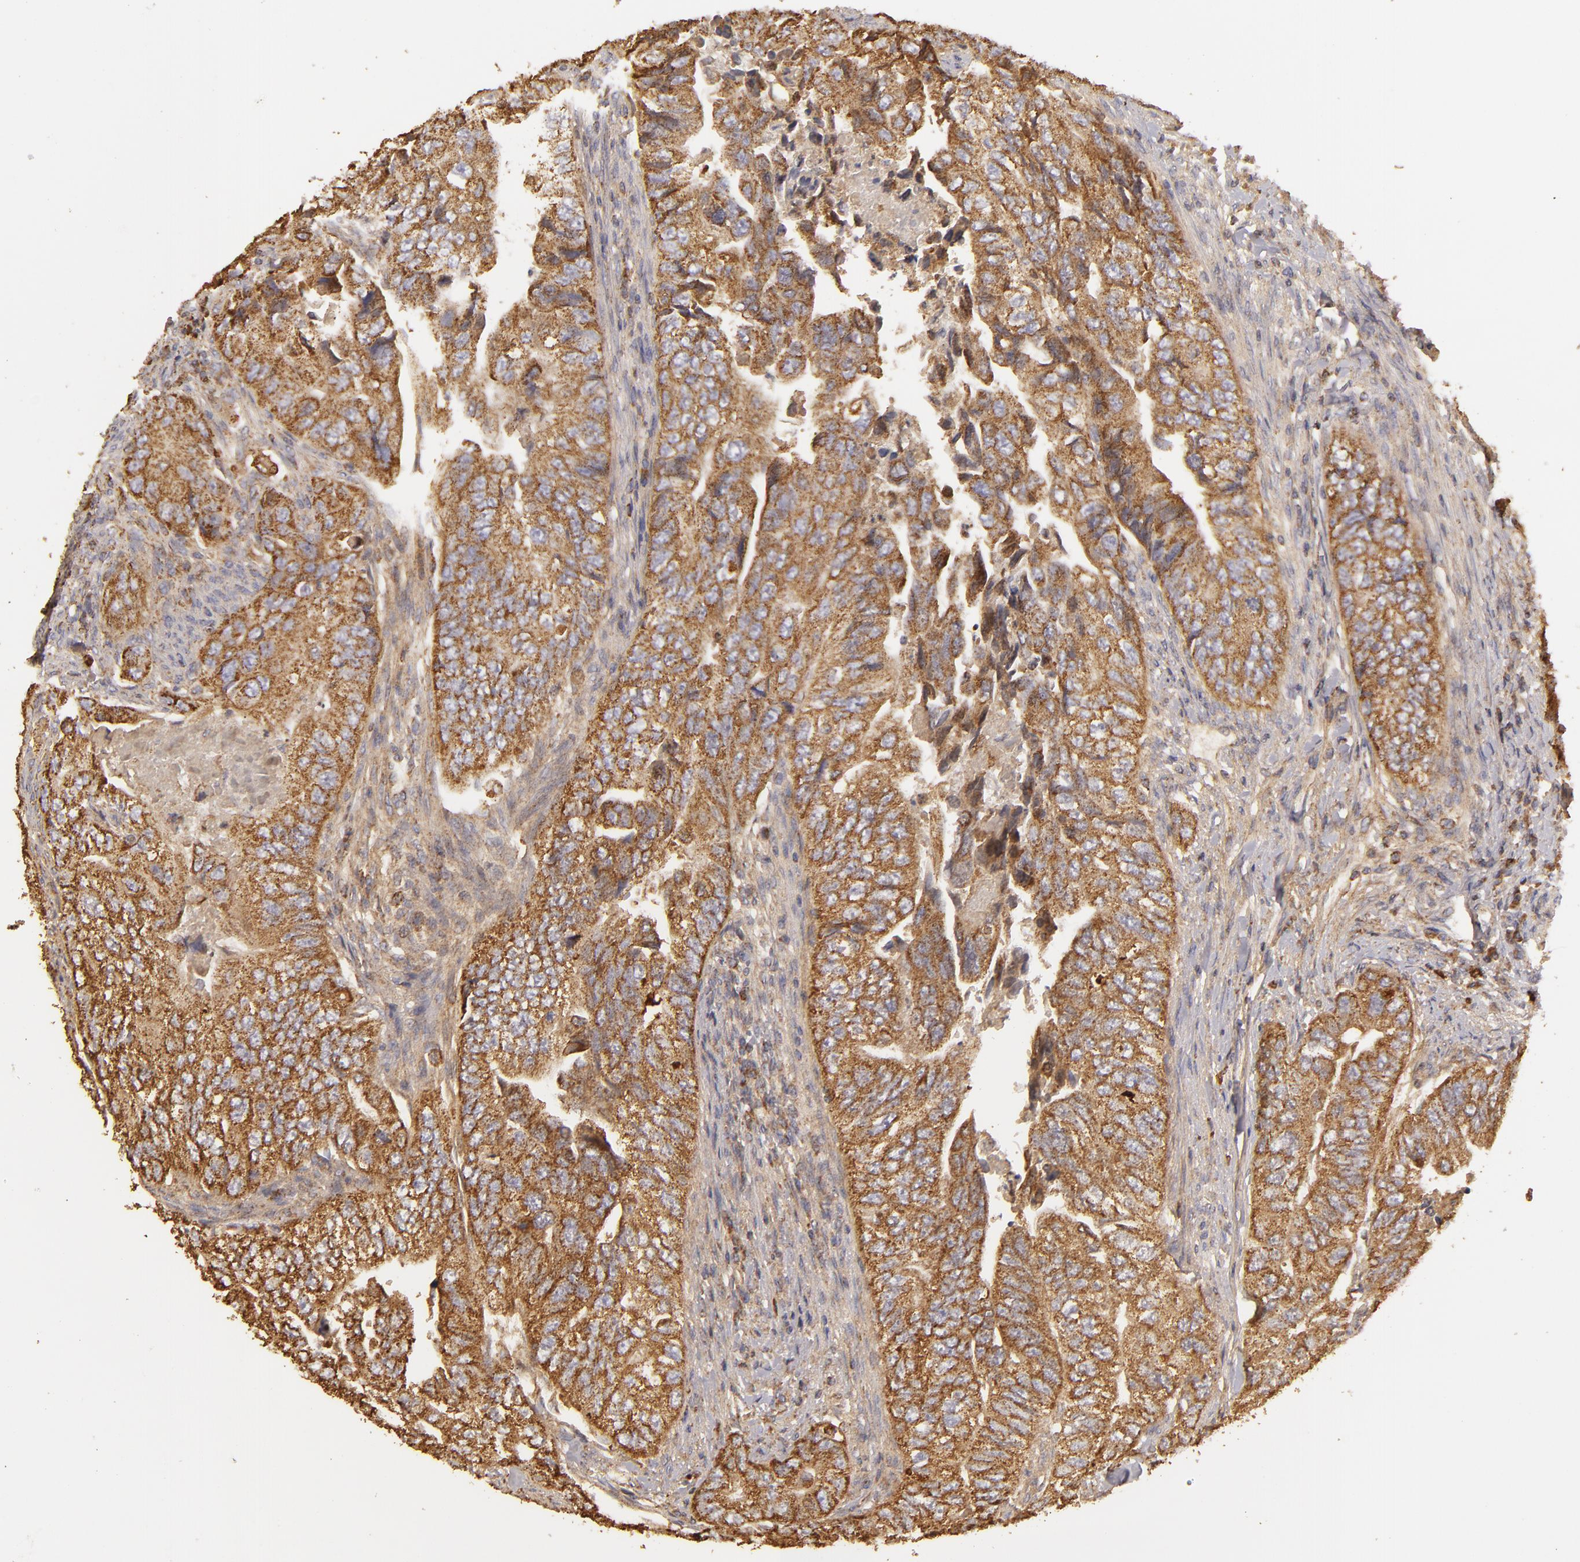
{"staining": {"intensity": "moderate", "quantity": ">75%", "location": "cytoplasmic/membranous"}, "tissue": "colorectal cancer", "cell_type": "Tumor cells", "image_type": "cancer", "snomed": [{"axis": "morphology", "description": "Adenocarcinoma, NOS"}, {"axis": "topography", "description": "Colon"}], "caption": "A brown stain labels moderate cytoplasmic/membranous expression of a protein in colorectal adenocarcinoma tumor cells.", "gene": "CFB", "patient": {"sex": "female", "age": 11}}